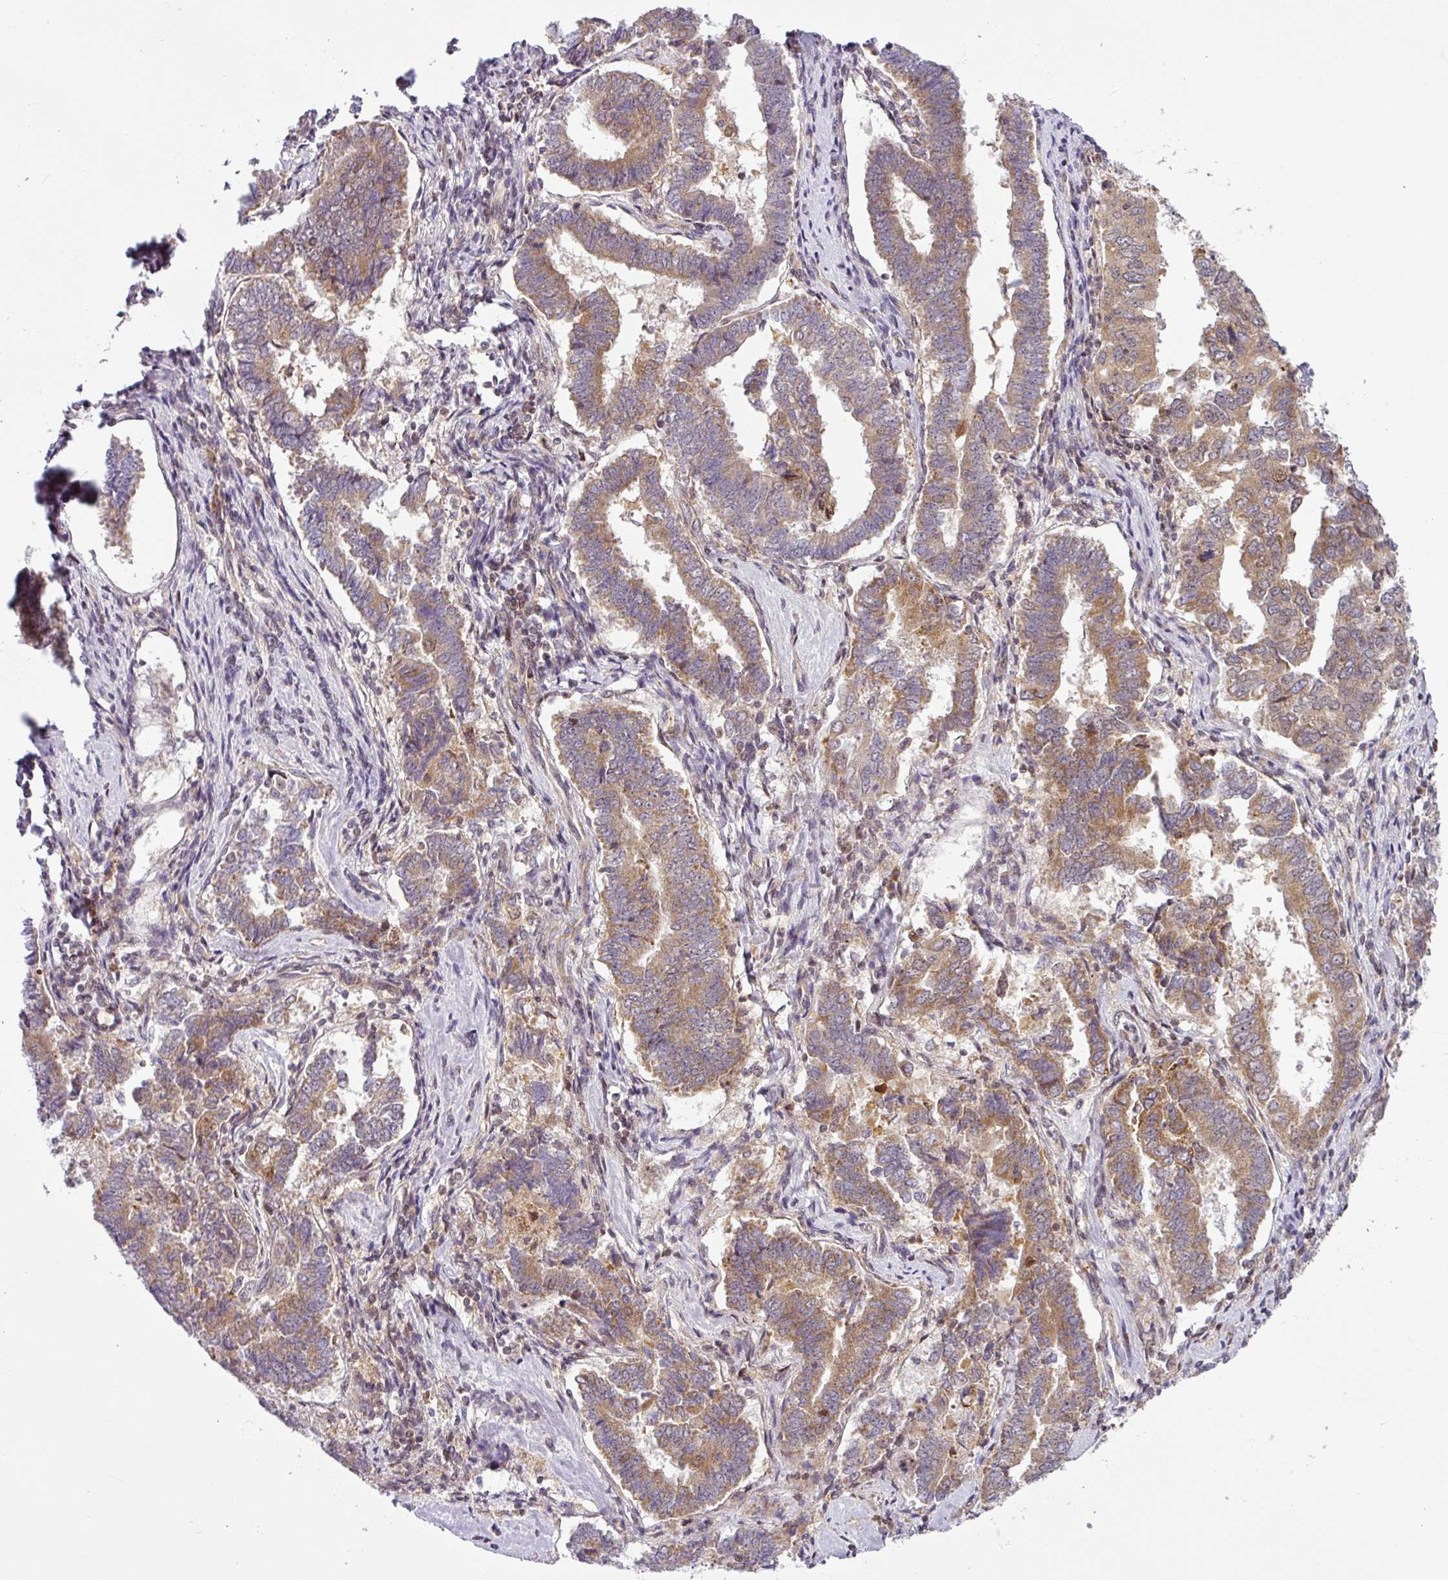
{"staining": {"intensity": "moderate", "quantity": "25%-75%", "location": "cytoplasmic/membranous"}, "tissue": "endometrial cancer", "cell_type": "Tumor cells", "image_type": "cancer", "snomed": [{"axis": "morphology", "description": "Adenocarcinoma, NOS"}, {"axis": "topography", "description": "Endometrium"}], "caption": "Endometrial cancer was stained to show a protein in brown. There is medium levels of moderate cytoplasmic/membranous staining in approximately 25%-75% of tumor cells.", "gene": "NDUFB2", "patient": {"sex": "female", "age": 72}}